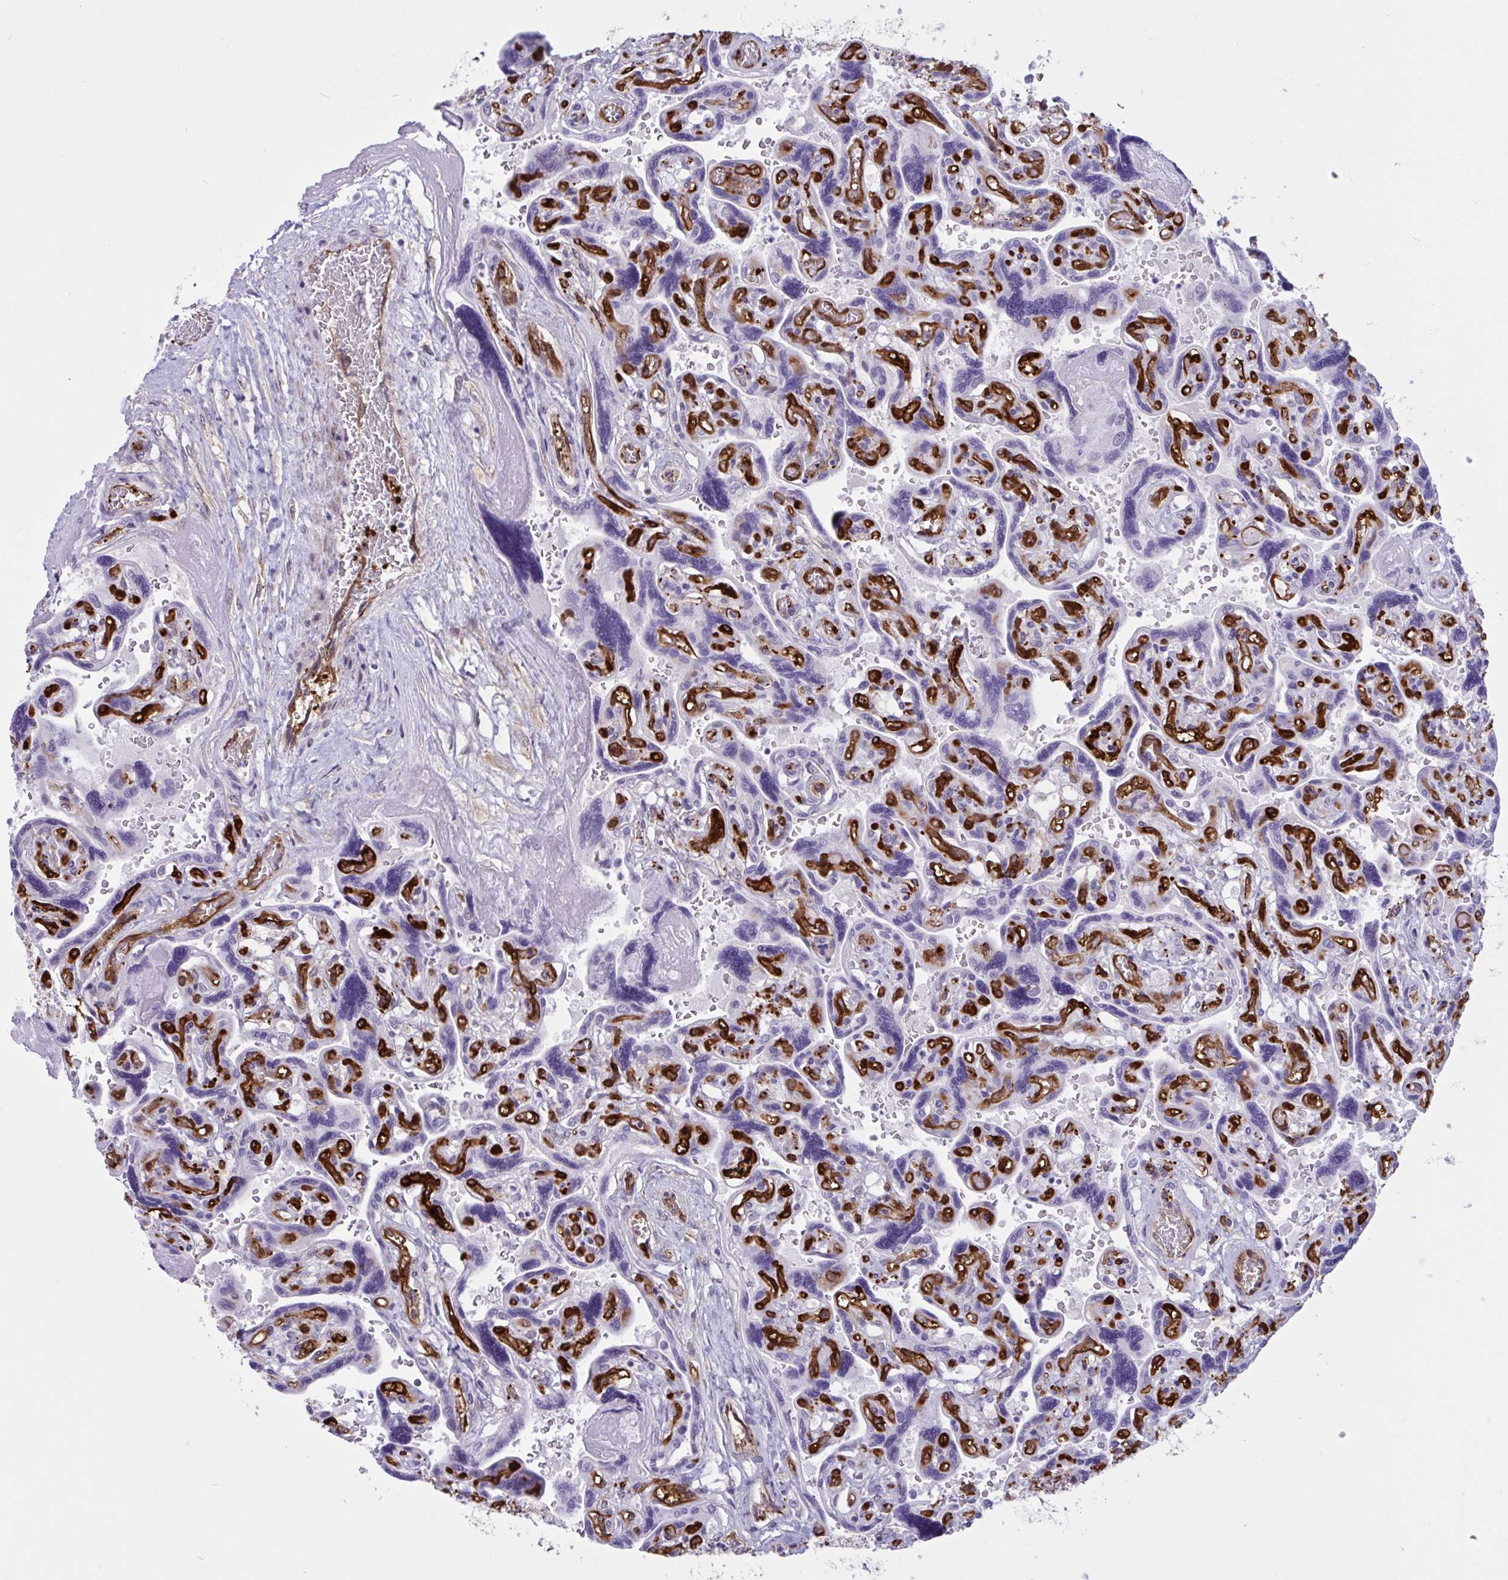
{"staining": {"intensity": "weak", "quantity": "25%-75%", "location": "cytoplasmic/membranous,nuclear"}, "tissue": "placenta", "cell_type": "Decidual cells", "image_type": "normal", "snomed": [{"axis": "morphology", "description": "Normal tissue, NOS"}, {"axis": "topography", "description": "Placenta"}], "caption": "Brown immunohistochemical staining in benign placenta displays weak cytoplasmic/membranous,nuclear expression in approximately 25%-75% of decidual cells.", "gene": "EML1", "patient": {"sex": "female", "age": 32}}